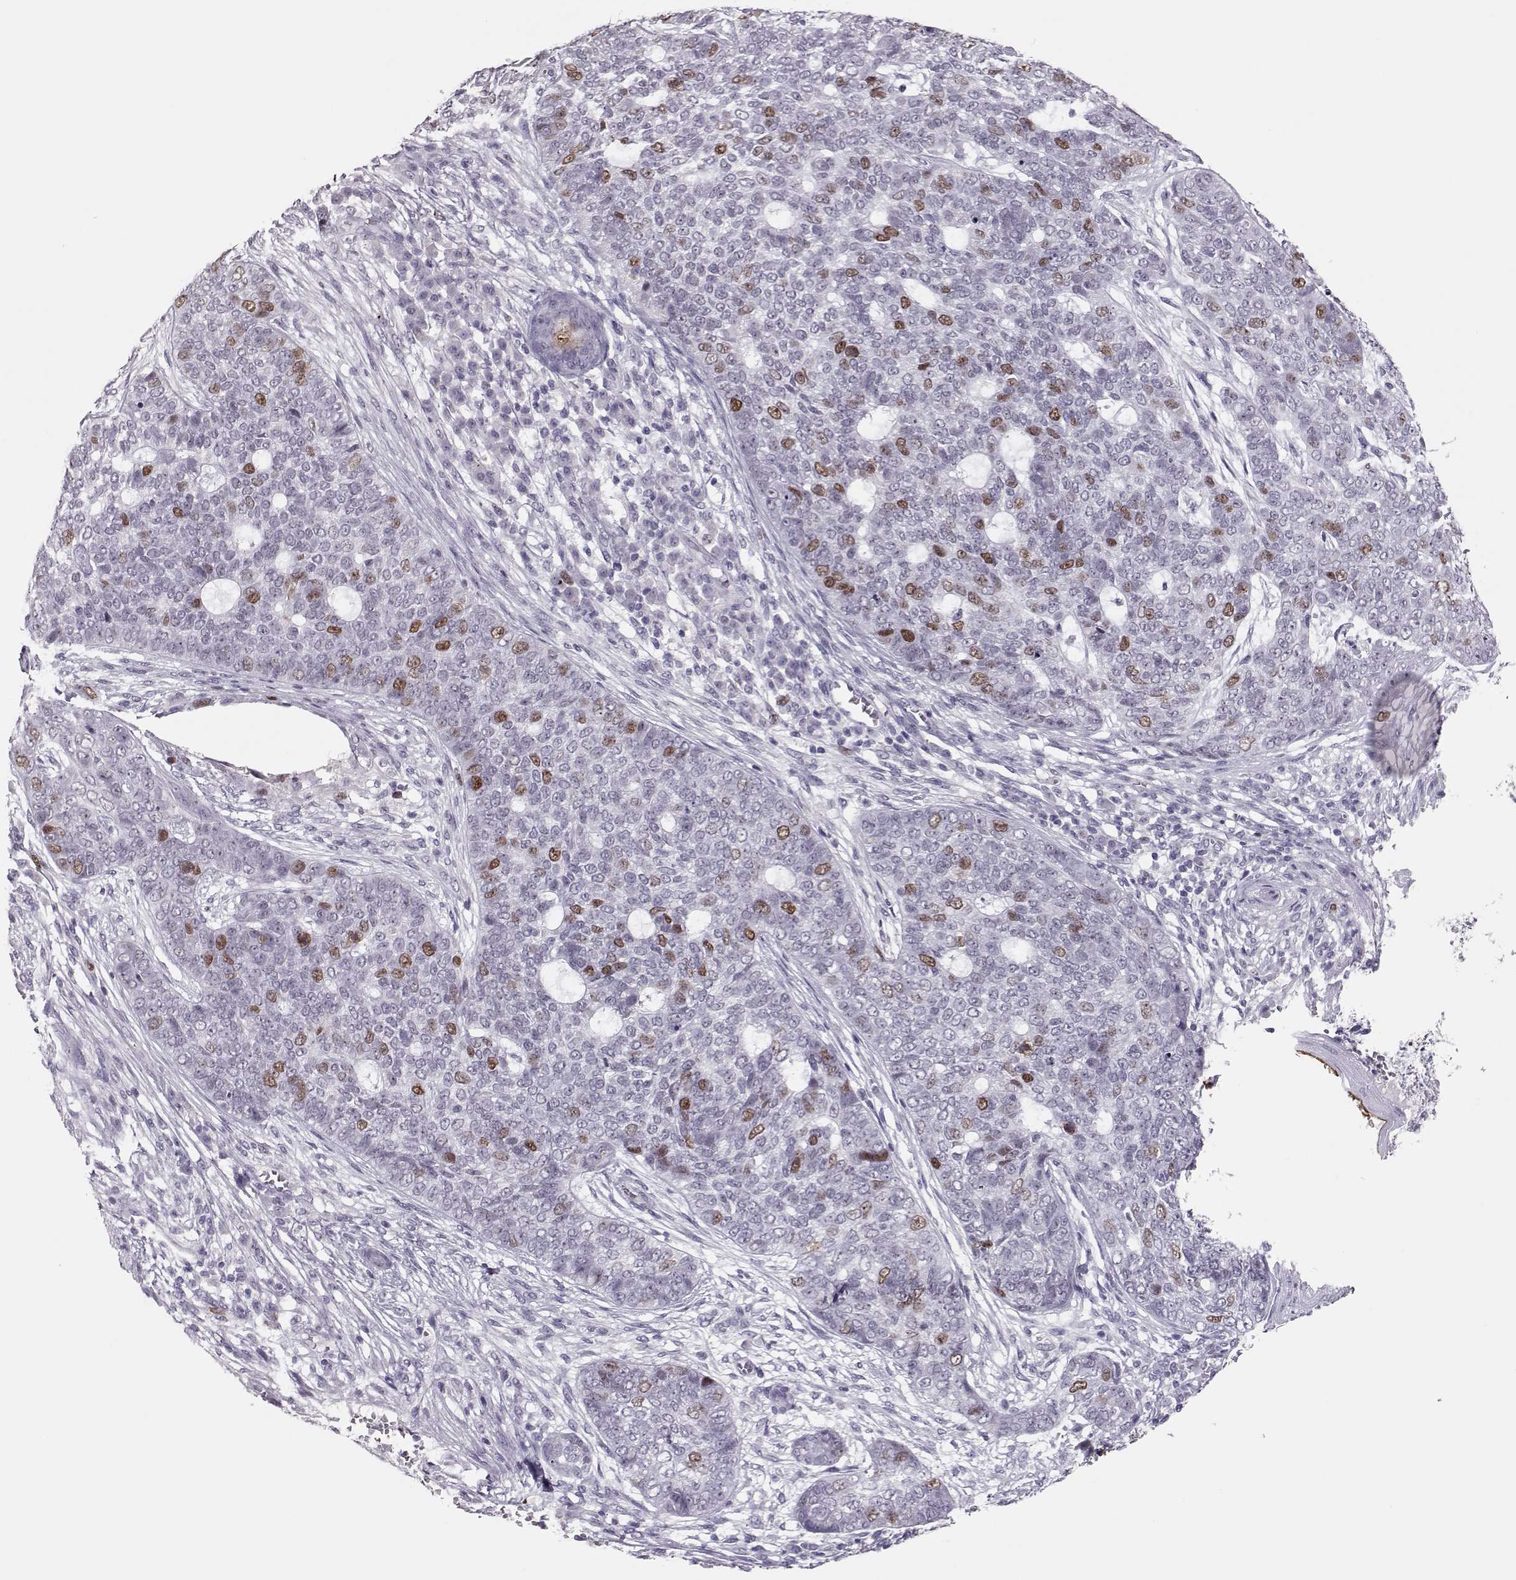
{"staining": {"intensity": "moderate", "quantity": "<25%", "location": "nuclear"}, "tissue": "skin cancer", "cell_type": "Tumor cells", "image_type": "cancer", "snomed": [{"axis": "morphology", "description": "Basal cell carcinoma"}, {"axis": "topography", "description": "Skin"}], "caption": "Human basal cell carcinoma (skin) stained for a protein (brown) displays moderate nuclear positive positivity in about <25% of tumor cells.", "gene": "SGO1", "patient": {"sex": "female", "age": 69}}